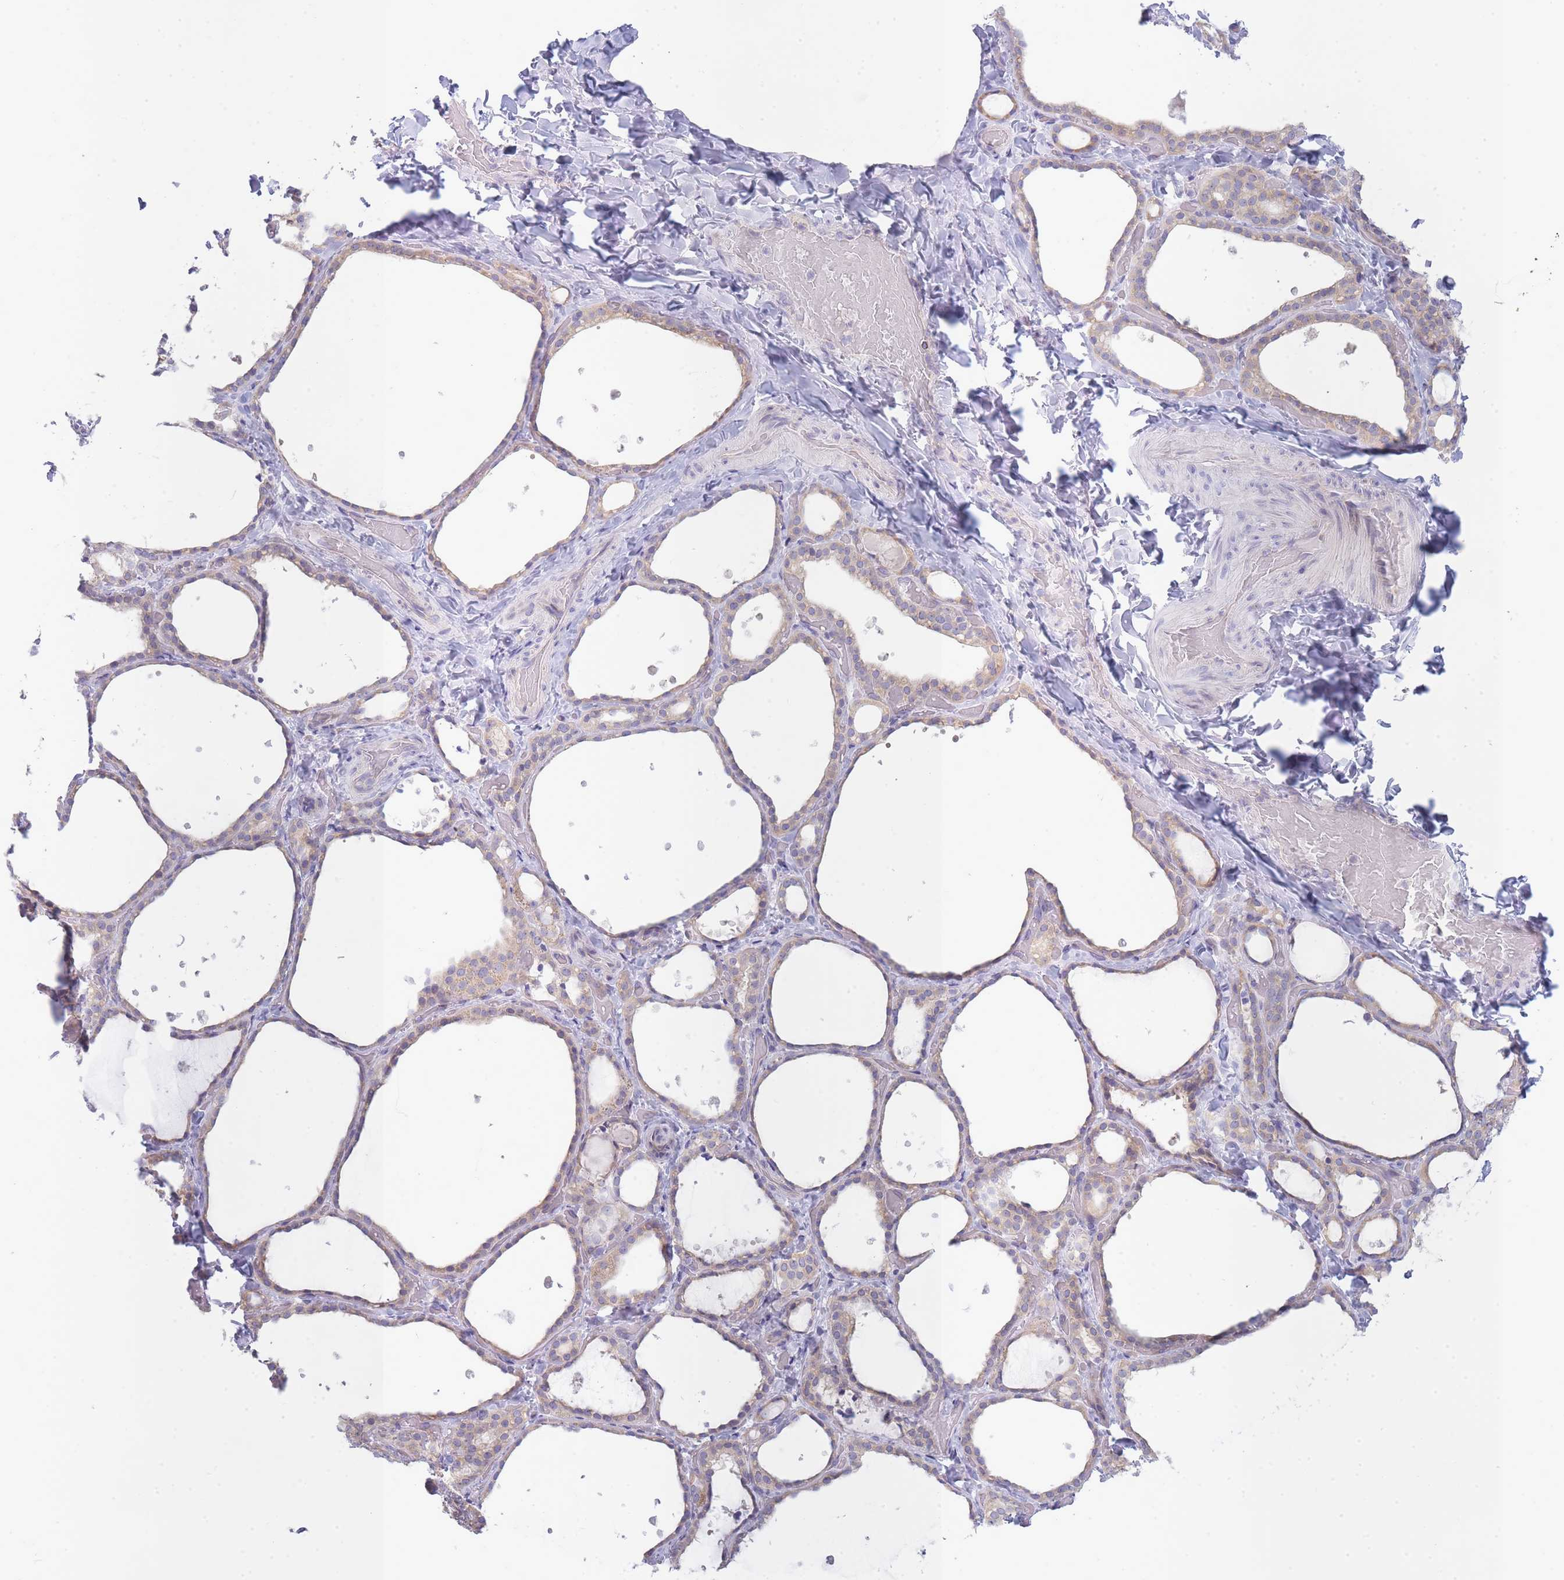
{"staining": {"intensity": "weak", "quantity": "25%-75%", "location": "cytoplasmic/membranous"}, "tissue": "thyroid gland", "cell_type": "Glandular cells", "image_type": "normal", "snomed": [{"axis": "morphology", "description": "Normal tissue, NOS"}, {"axis": "topography", "description": "Thyroid gland"}], "caption": "Protein staining exhibits weak cytoplasmic/membranous staining in approximately 25%-75% of glandular cells in normal thyroid gland.", "gene": "OR5L1", "patient": {"sex": "female", "age": 44}}